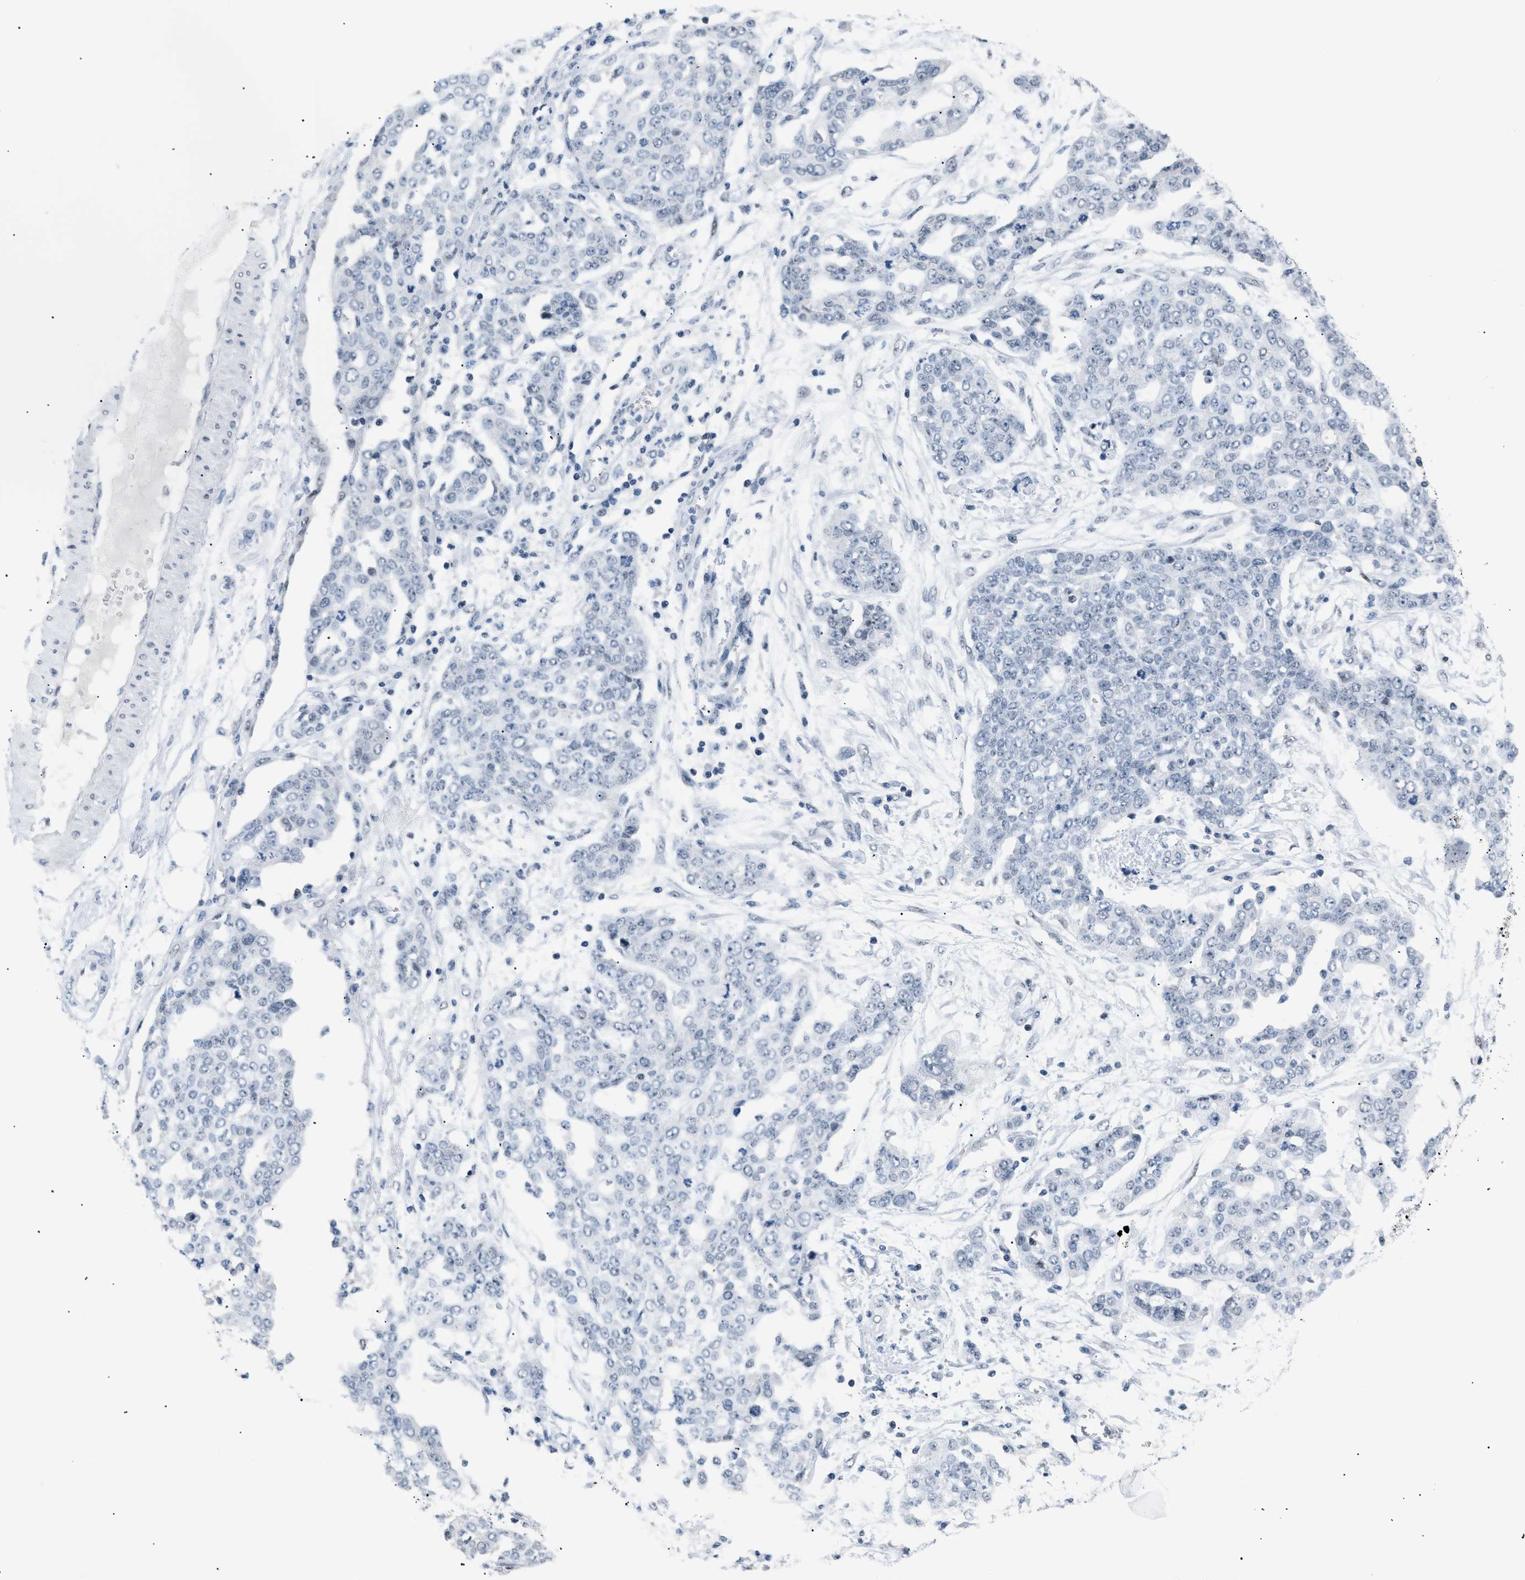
{"staining": {"intensity": "negative", "quantity": "none", "location": "none"}, "tissue": "ovarian cancer", "cell_type": "Tumor cells", "image_type": "cancer", "snomed": [{"axis": "morphology", "description": "Cystadenocarcinoma, serous, NOS"}, {"axis": "topography", "description": "Soft tissue"}, {"axis": "topography", "description": "Ovary"}], "caption": "A histopathology image of human ovarian cancer (serous cystadenocarcinoma) is negative for staining in tumor cells.", "gene": "KCNC3", "patient": {"sex": "female", "age": 57}}